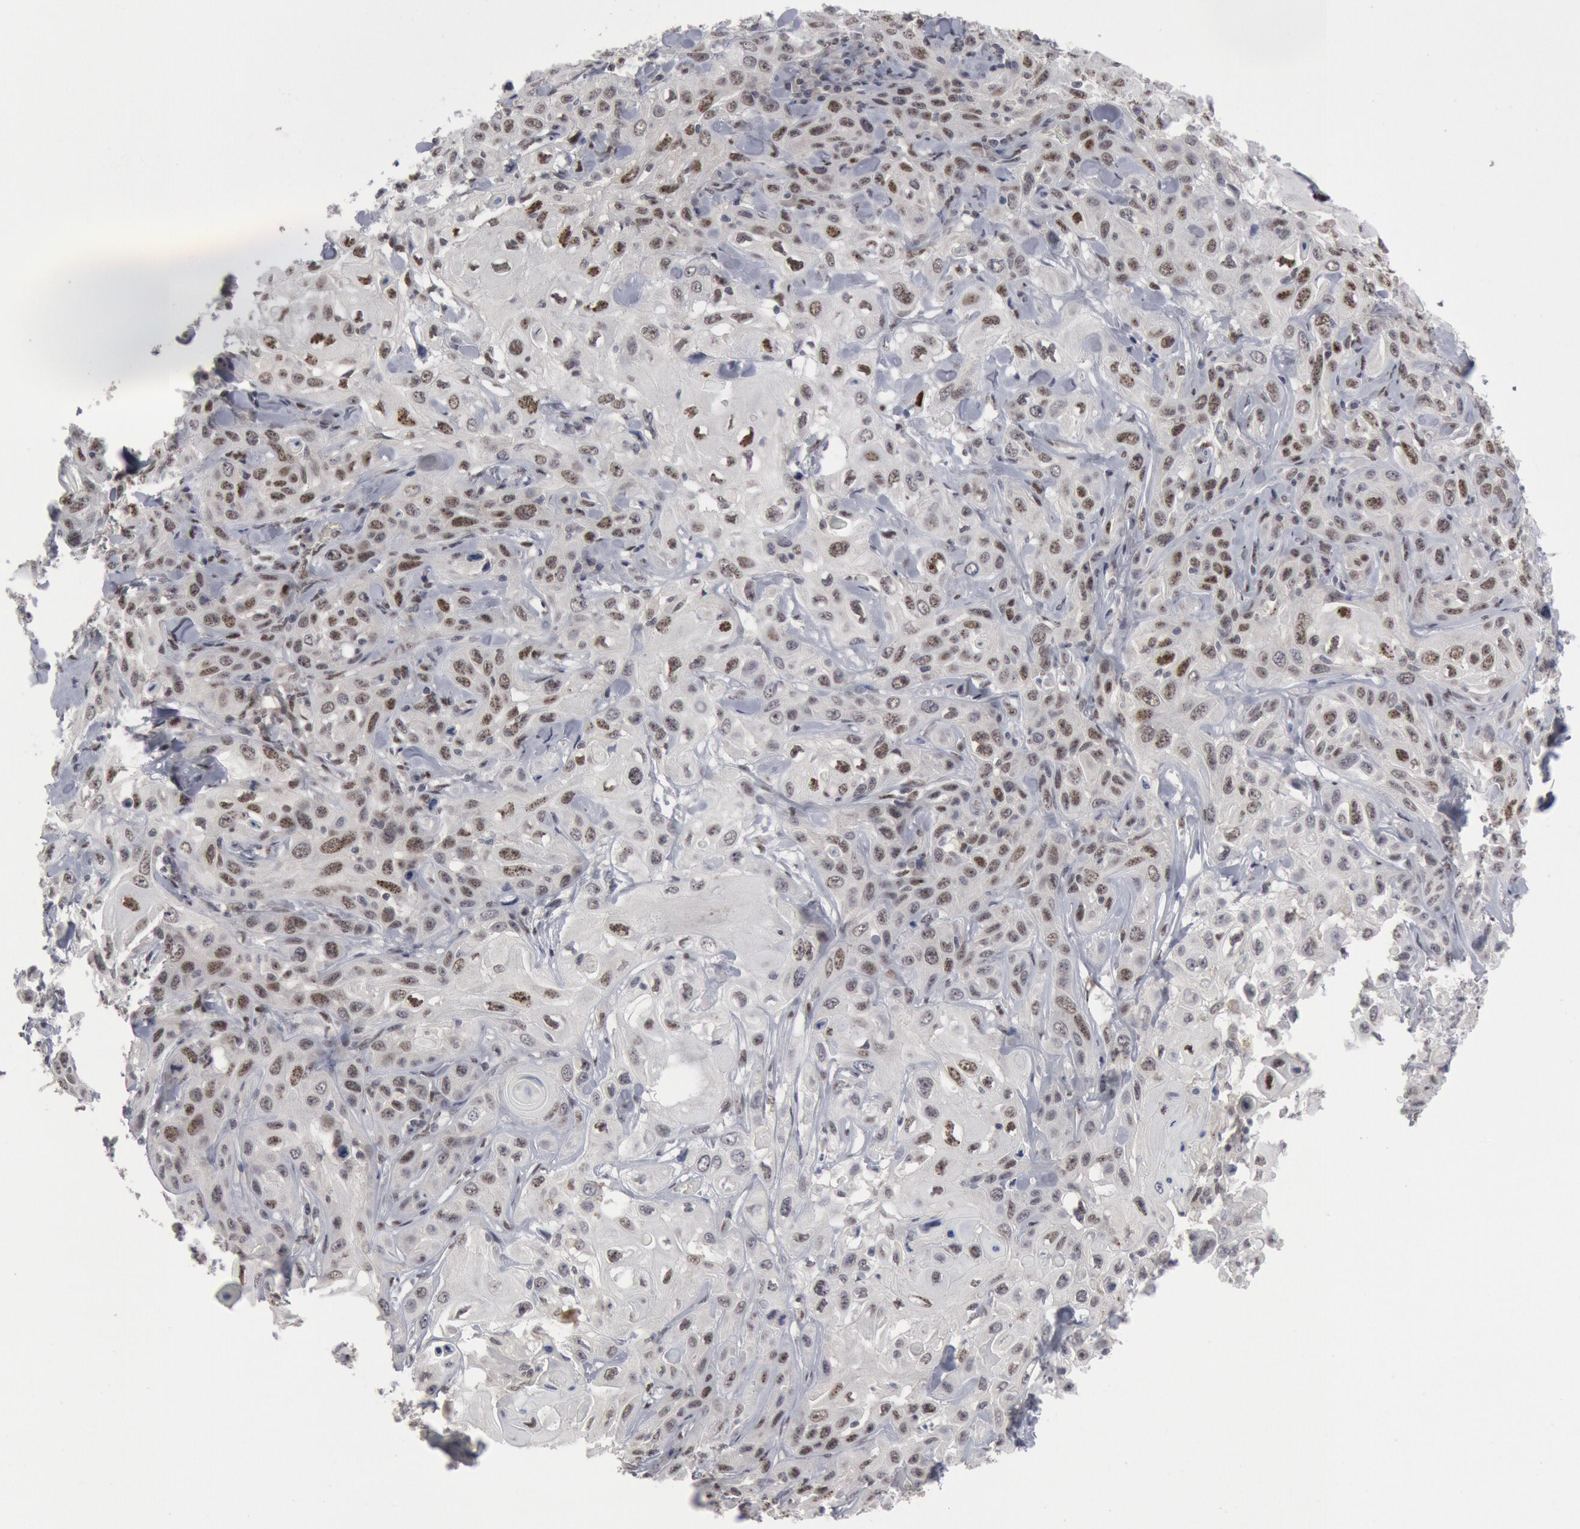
{"staining": {"intensity": "weak", "quantity": "<25%", "location": "nuclear"}, "tissue": "skin cancer", "cell_type": "Tumor cells", "image_type": "cancer", "snomed": [{"axis": "morphology", "description": "Squamous cell carcinoma, NOS"}, {"axis": "topography", "description": "Skin"}], "caption": "High power microscopy image of an immunohistochemistry (IHC) histopathology image of skin squamous cell carcinoma, revealing no significant staining in tumor cells.", "gene": "FOXO1", "patient": {"sex": "male", "age": 84}}